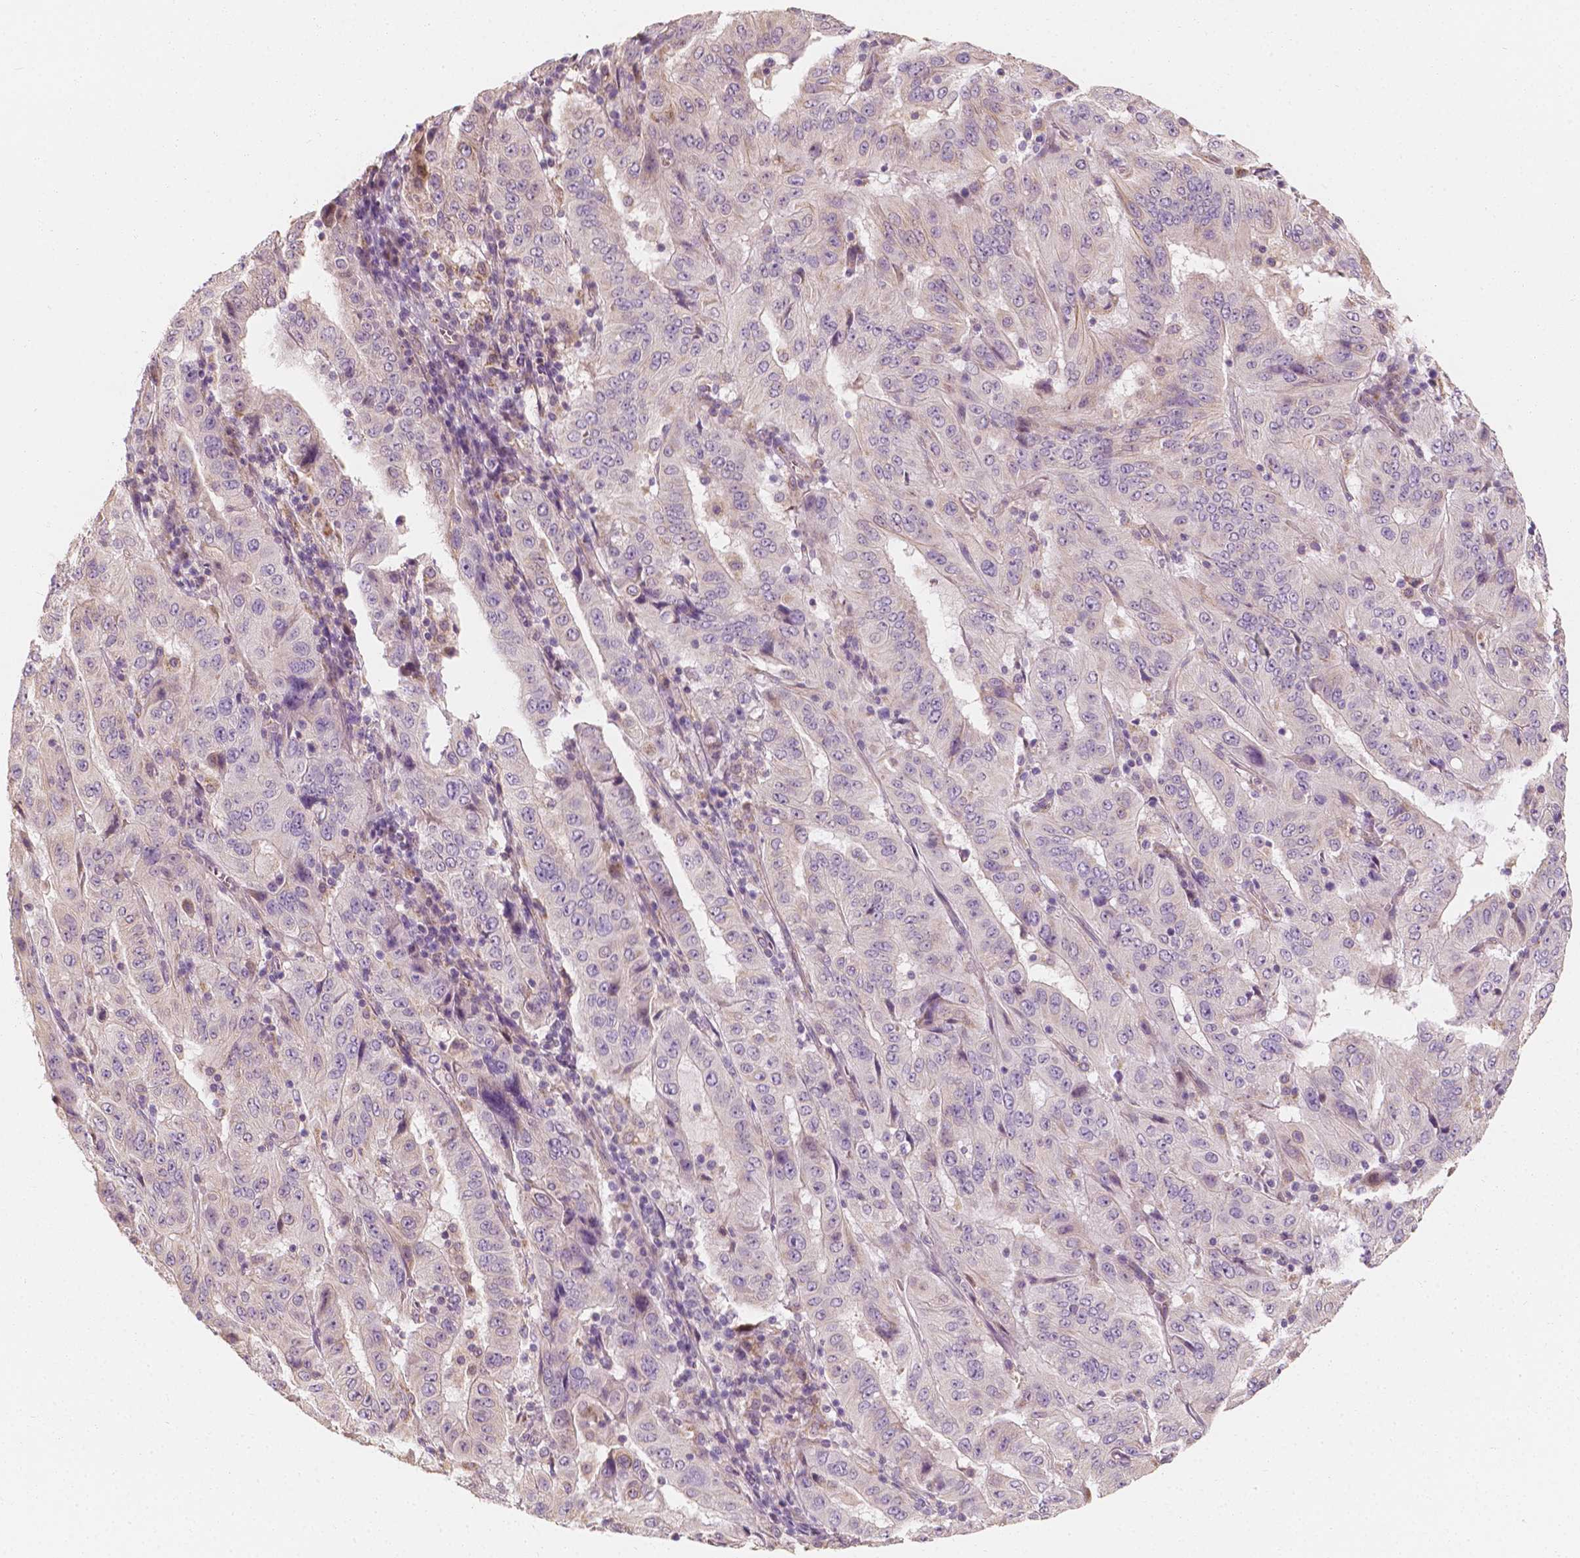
{"staining": {"intensity": "negative", "quantity": "none", "location": "none"}, "tissue": "pancreatic cancer", "cell_type": "Tumor cells", "image_type": "cancer", "snomed": [{"axis": "morphology", "description": "Adenocarcinoma, NOS"}, {"axis": "topography", "description": "Pancreas"}], "caption": "DAB (3,3'-diaminobenzidine) immunohistochemical staining of adenocarcinoma (pancreatic) exhibits no significant positivity in tumor cells.", "gene": "SHPK", "patient": {"sex": "male", "age": 63}}